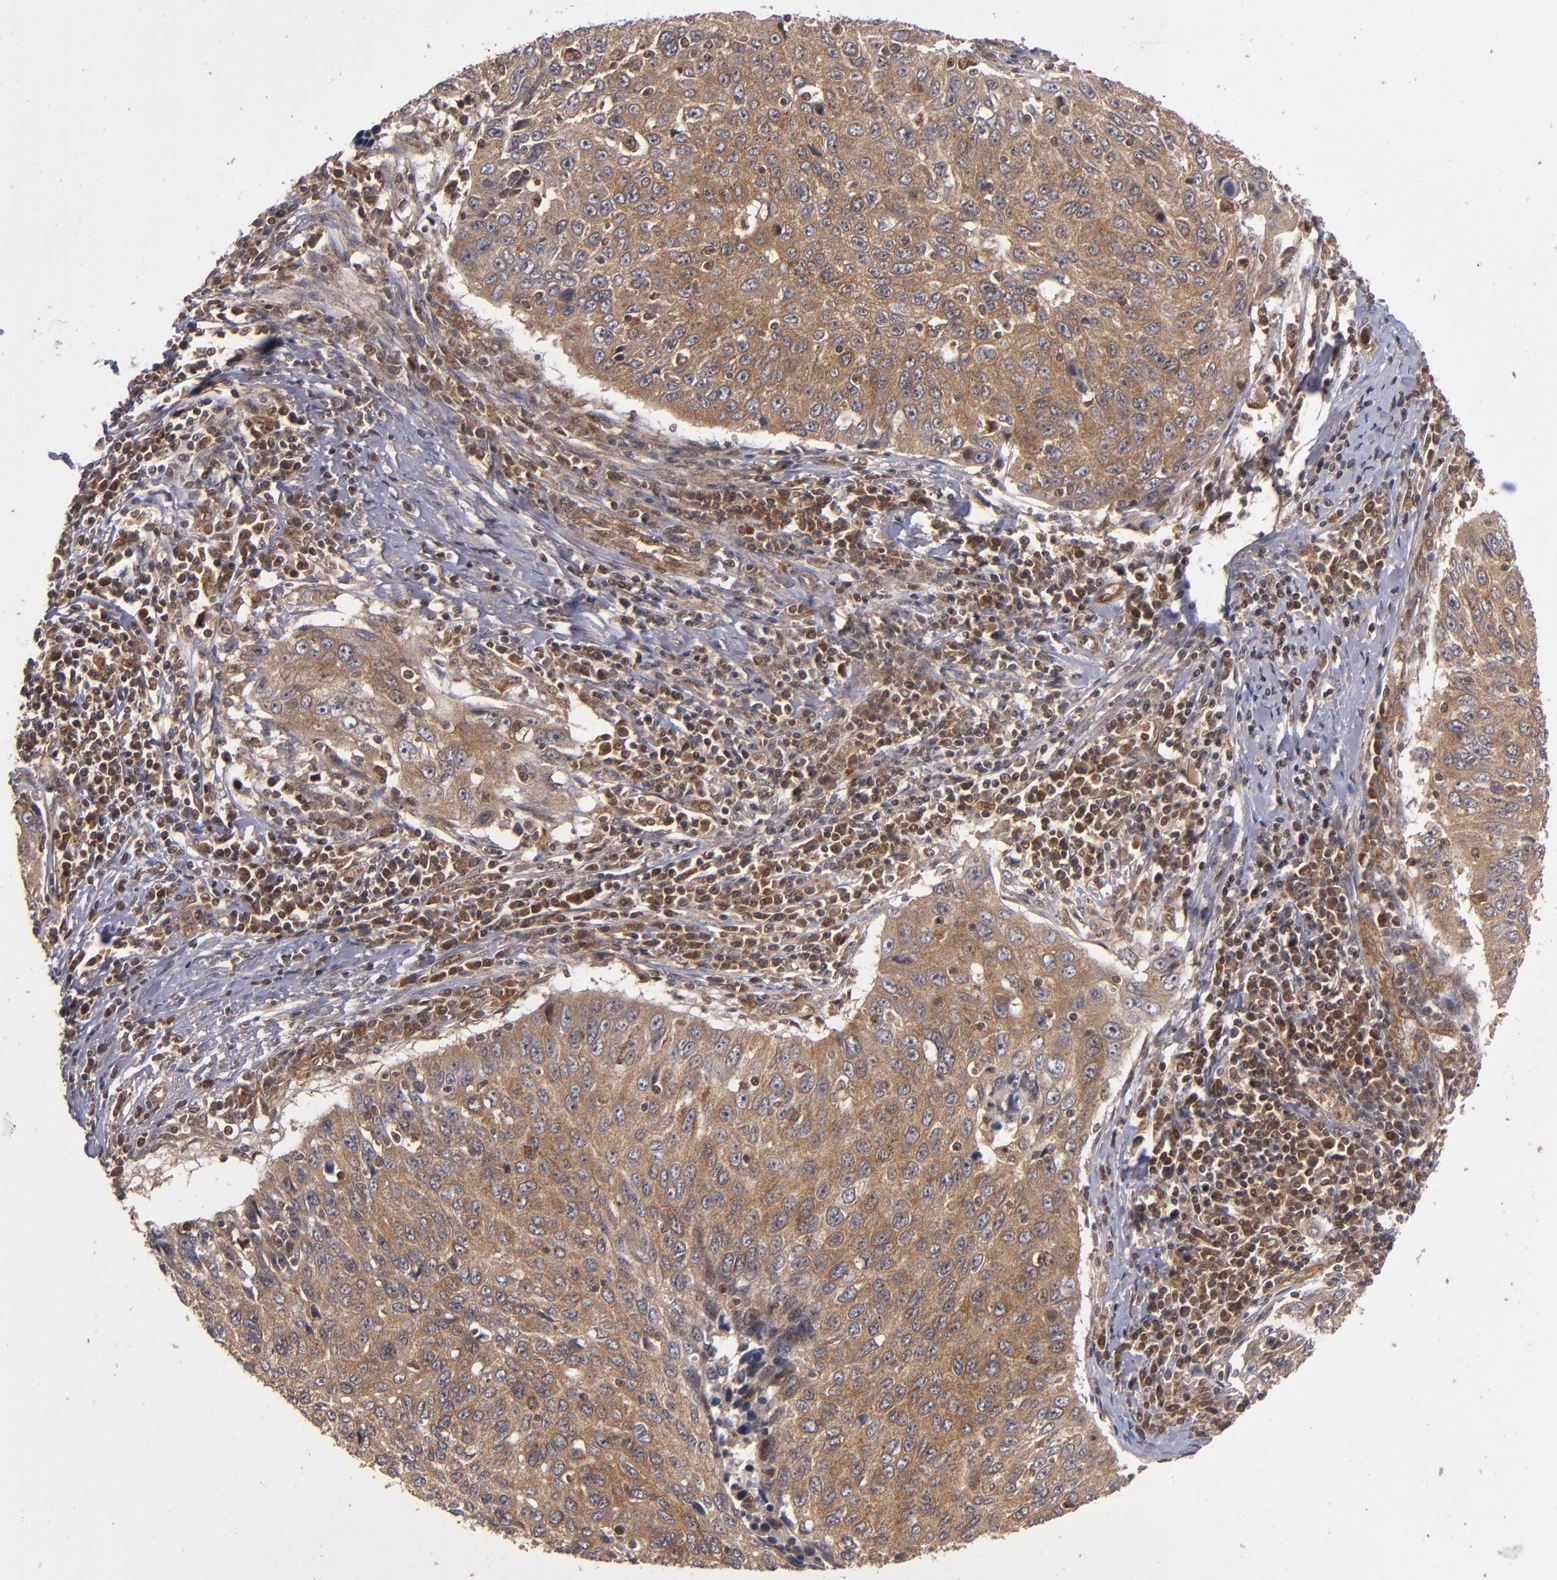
{"staining": {"intensity": "moderate", "quantity": ">75%", "location": "cytoplasmic/membranous"}, "tissue": "cervical cancer", "cell_type": "Tumor cells", "image_type": "cancer", "snomed": [{"axis": "morphology", "description": "Squamous cell carcinoma, NOS"}, {"axis": "topography", "description": "Cervix"}], "caption": "The micrograph demonstrates immunohistochemical staining of cervical squamous cell carcinoma. There is moderate cytoplasmic/membranous expression is appreciated in approximately >75% of tumor cells.", "gene": "BDKRB1", "patient": {"sex": "female", "age": 53}}